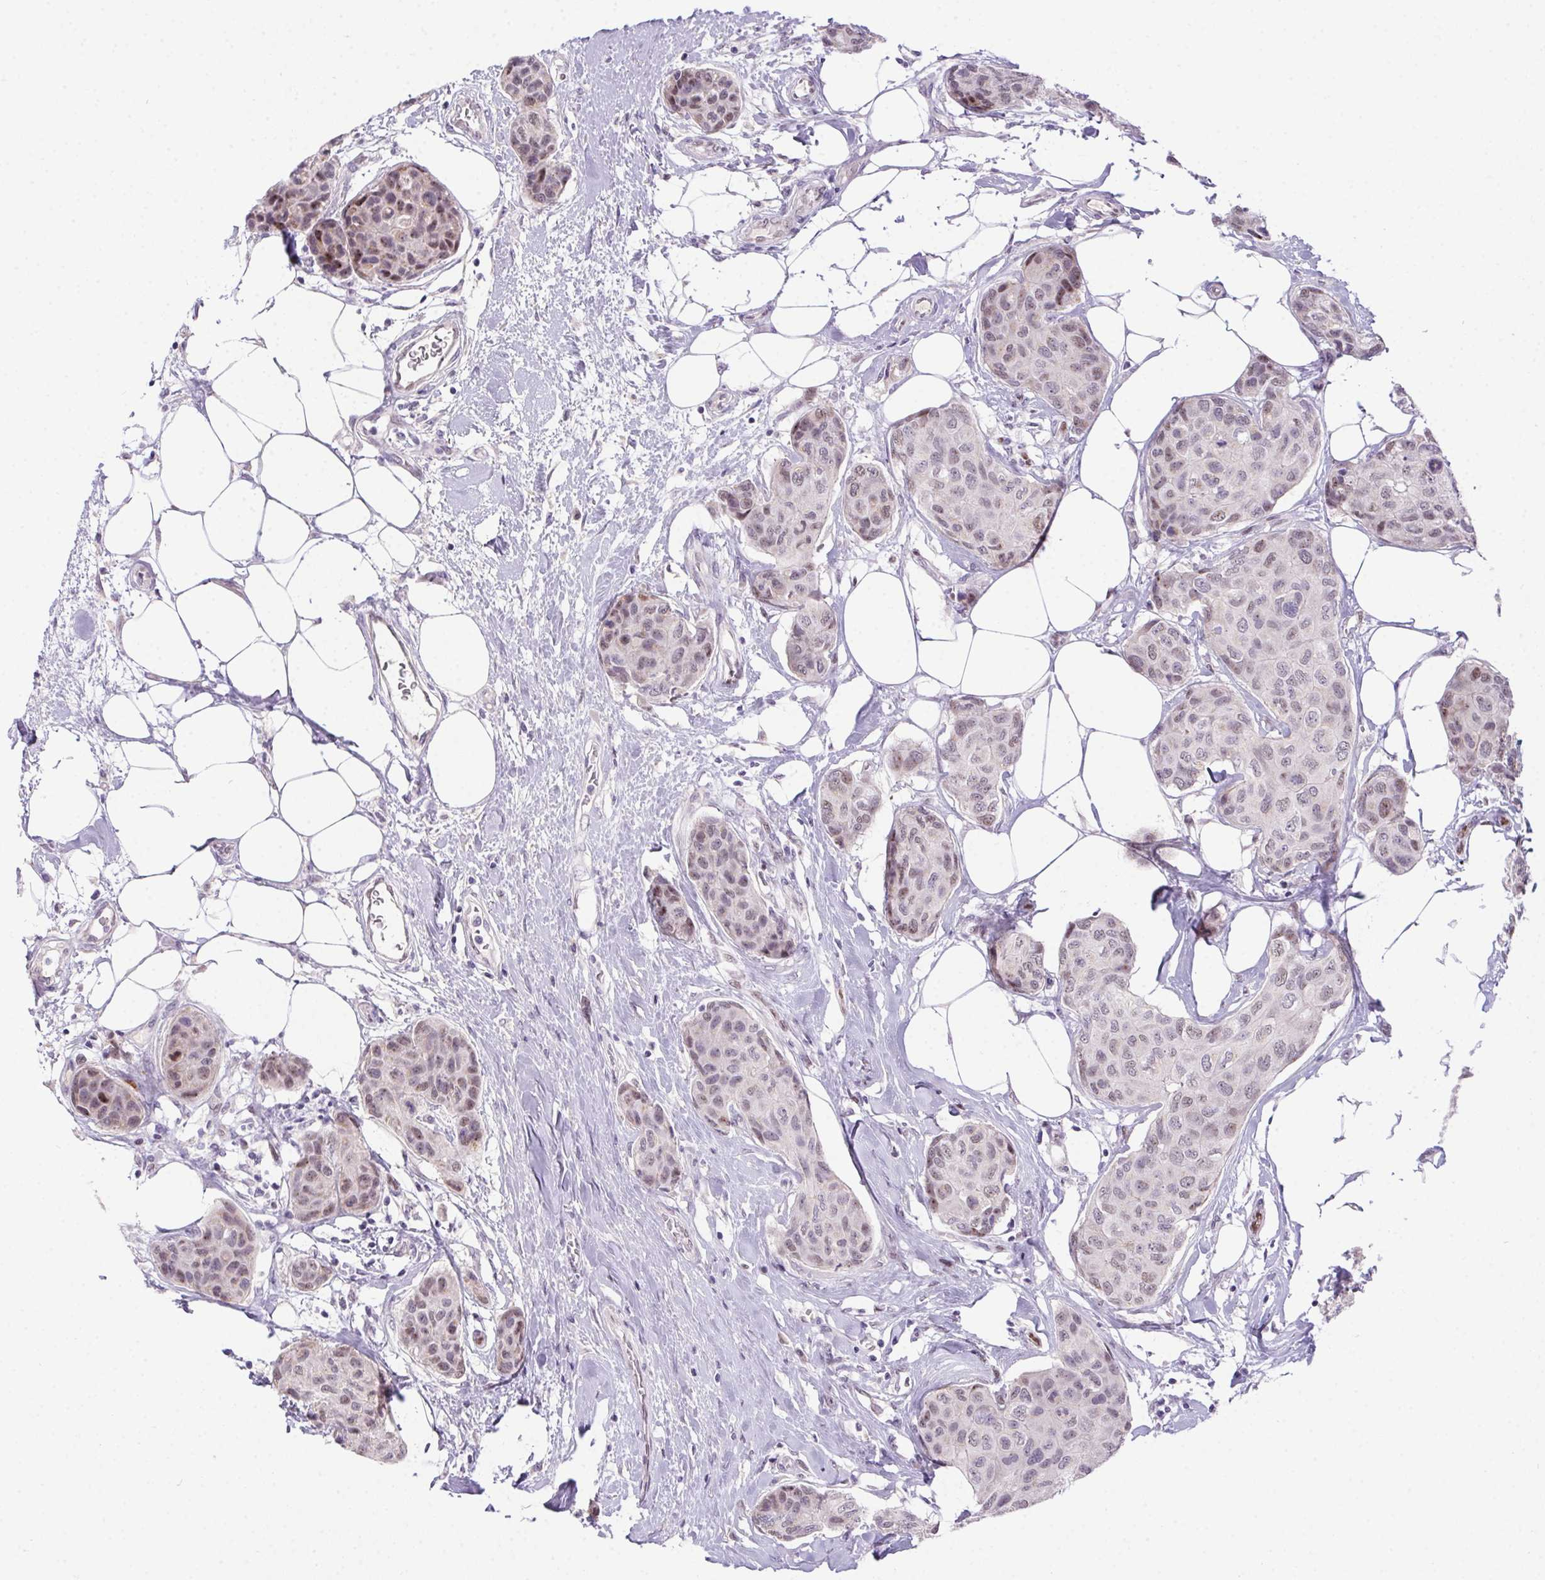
{"staining": {"intensity": "weak", "quantity": ">75%", "location": "nuclear"}, "tissue": "breast cancer", "cell_type": "Tumor cells", "image_type": "cancer", "snomed": [{"axis": "morphology", "description": "Duct carcinoma"}, {"axis": "topography", "description": "Breast"}], "caption": "Protein expression analysis of human breast cancer (invasive ductal carcinoma) reveals weak nuclear positivity in approximately >75% of tumor cells. (DAB (3,3'-diaminobenzidine) IHC, brown staining for protein, blue staining for nuclei).", "gene": "SP9", "patient": {"sex": "female", "age": 80}}